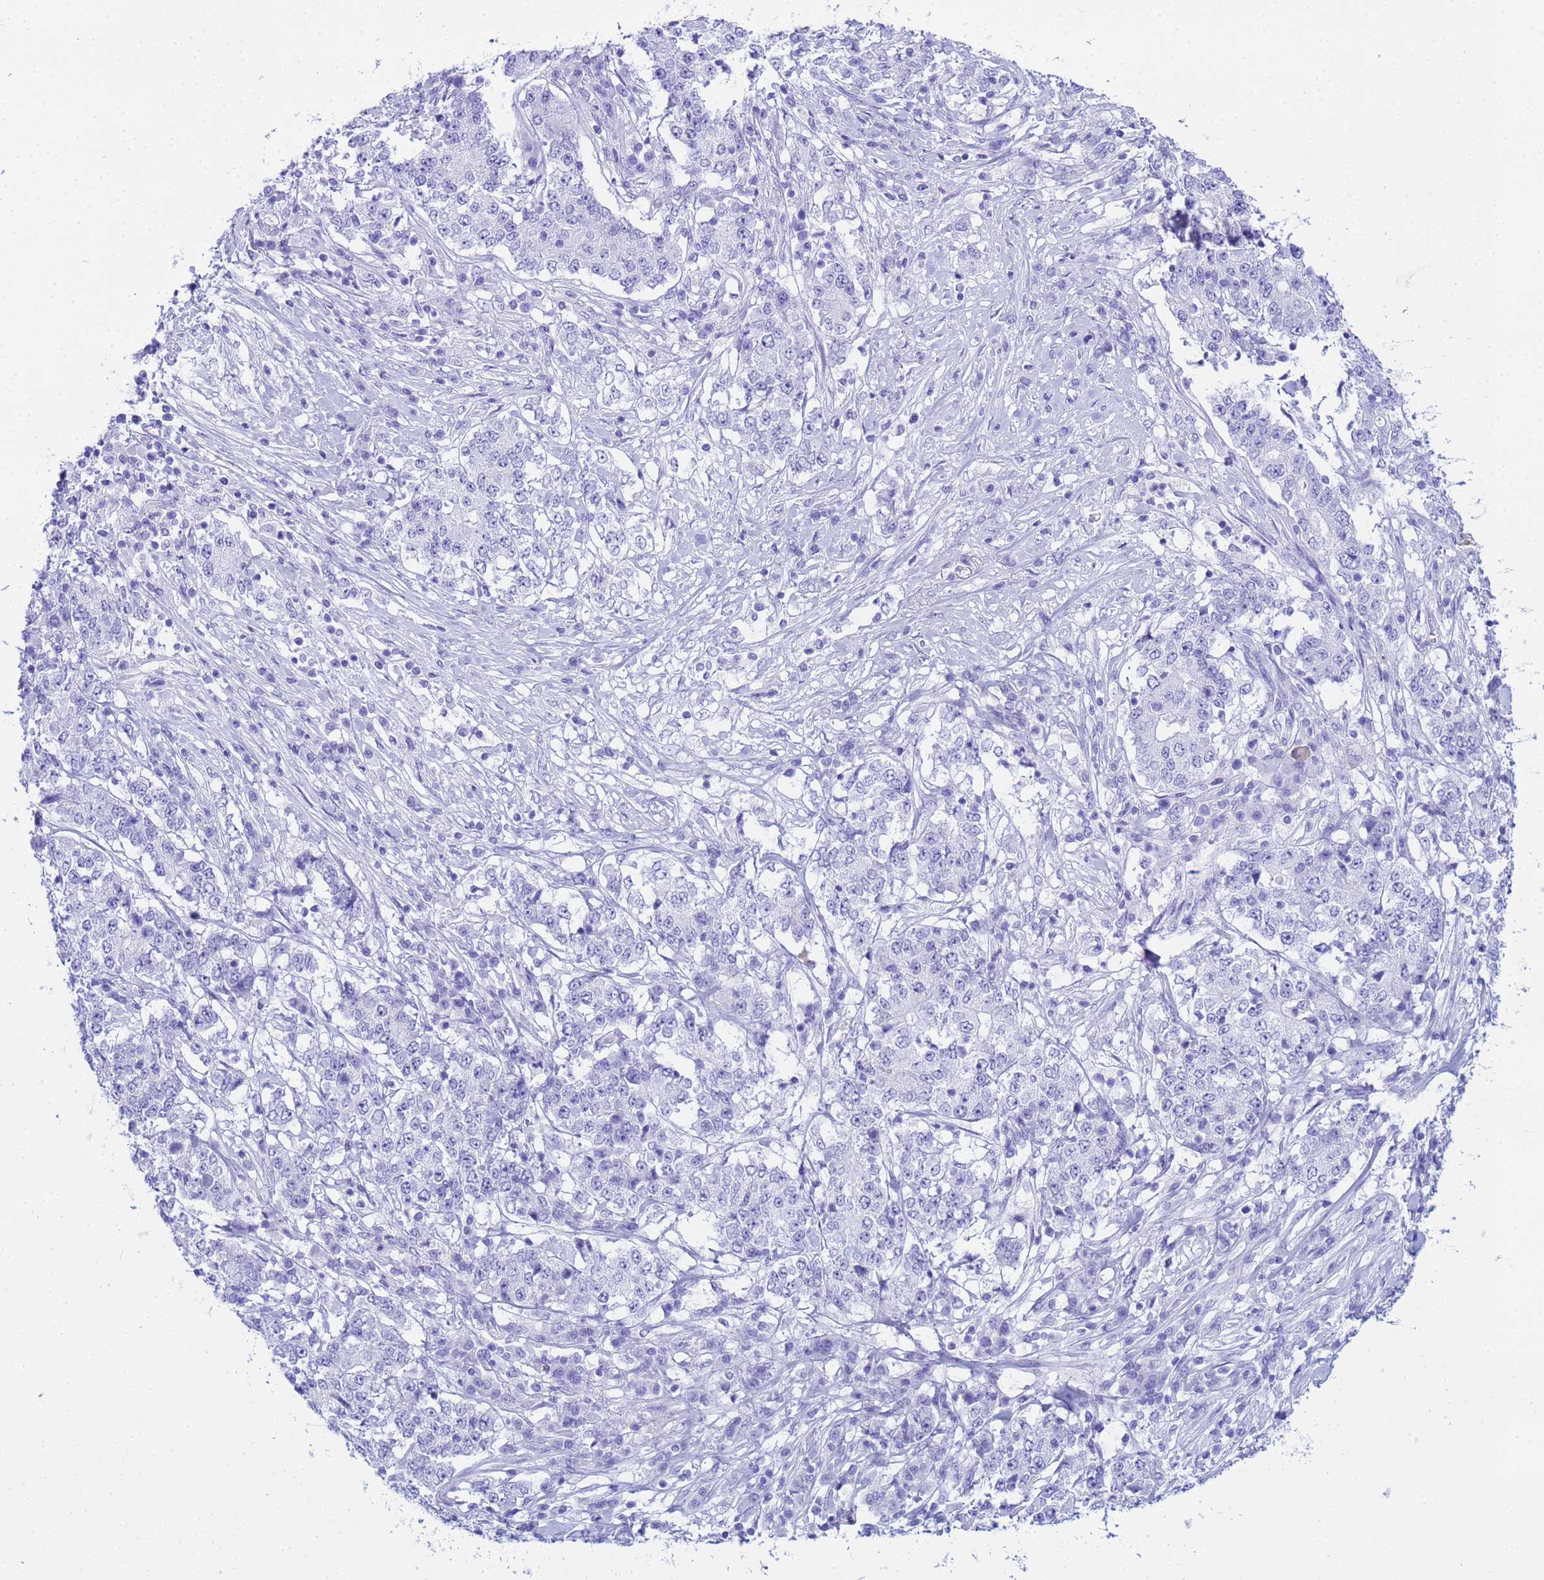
{"staining": {"intensity": "negative", "quantity": "none", "location": "none"}, "tissue": "stomach cancer", "cell_type": "Tumor cells", "image_type": "cancer", "snomed": [{"axis": "morphology", "description": "Adenocarcinoma, NOS"}, {"axis": "topography", "description": "Stomach"}], "caption": "High power microscopy photomicrograph of an immunohistochemistry (IHC) photomicrograph of stomach adenocarcinoma, revealing no significant positivity in tumor cells. (DAB (3,3'-diaminobenzidine) immunohistochemistry, high magnification).", "gene": "AQP12A", "patient": {"sex": "male", "age": 59}}